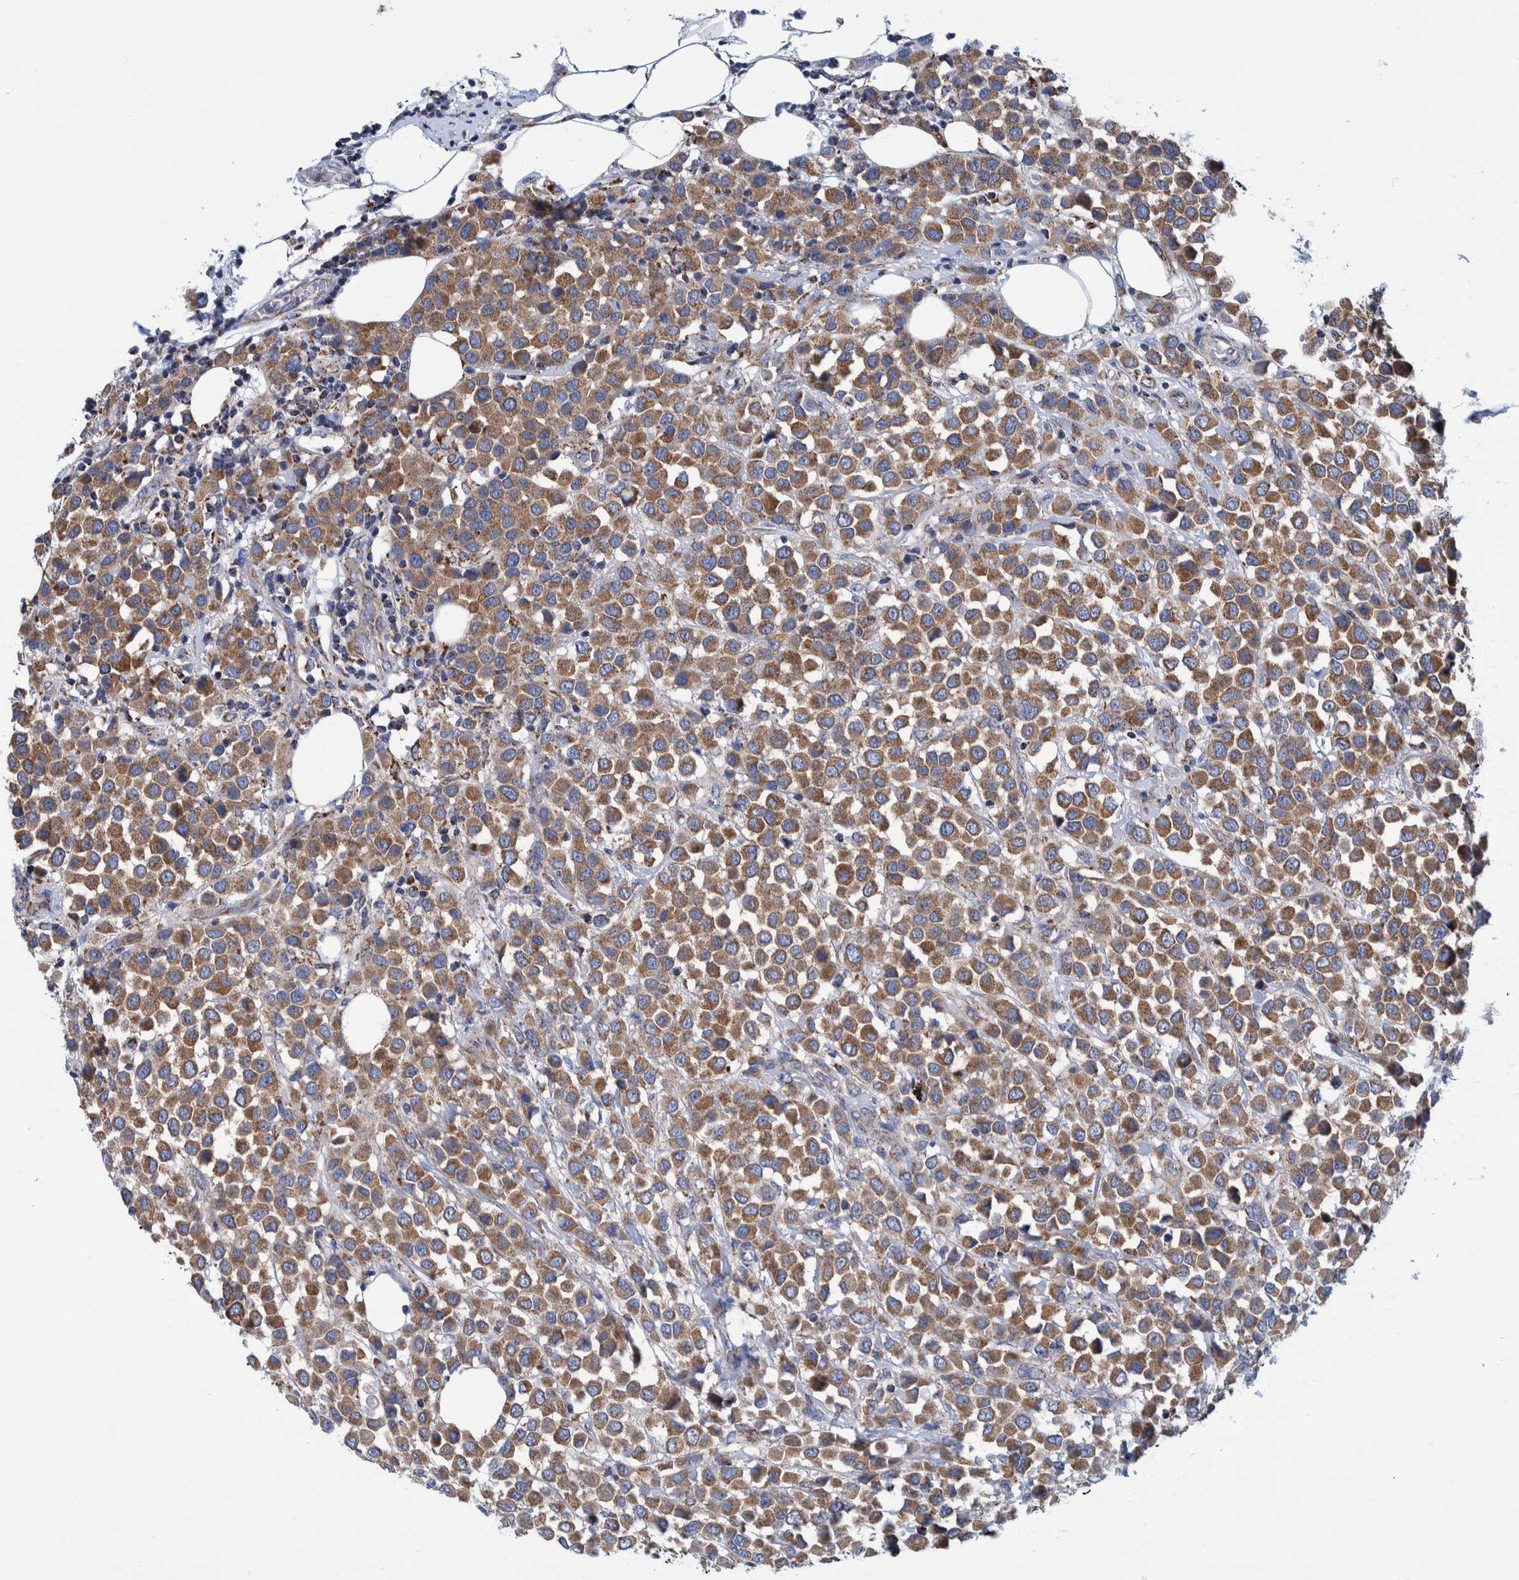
{"staining": {"intensity": "moderate", "quantity": ">75%", "location": "cytoplasmic/membranous"}, "tissue": "breast cancer", "cell_type": "Tumor cells", "image_type": "cancer", "snomed": [{"axis": "morphology", "description": "Duct carcinoma"}, {"axis": "topography", "description": "Breast"}], "caption": "Breast cancer stained for a protein (brown) displays moderate cytoplasmic/membranous positive expression in about >75% of tumor cells.", "gene": "BZW2", "patient": {"sex": "female", "age": 61}}